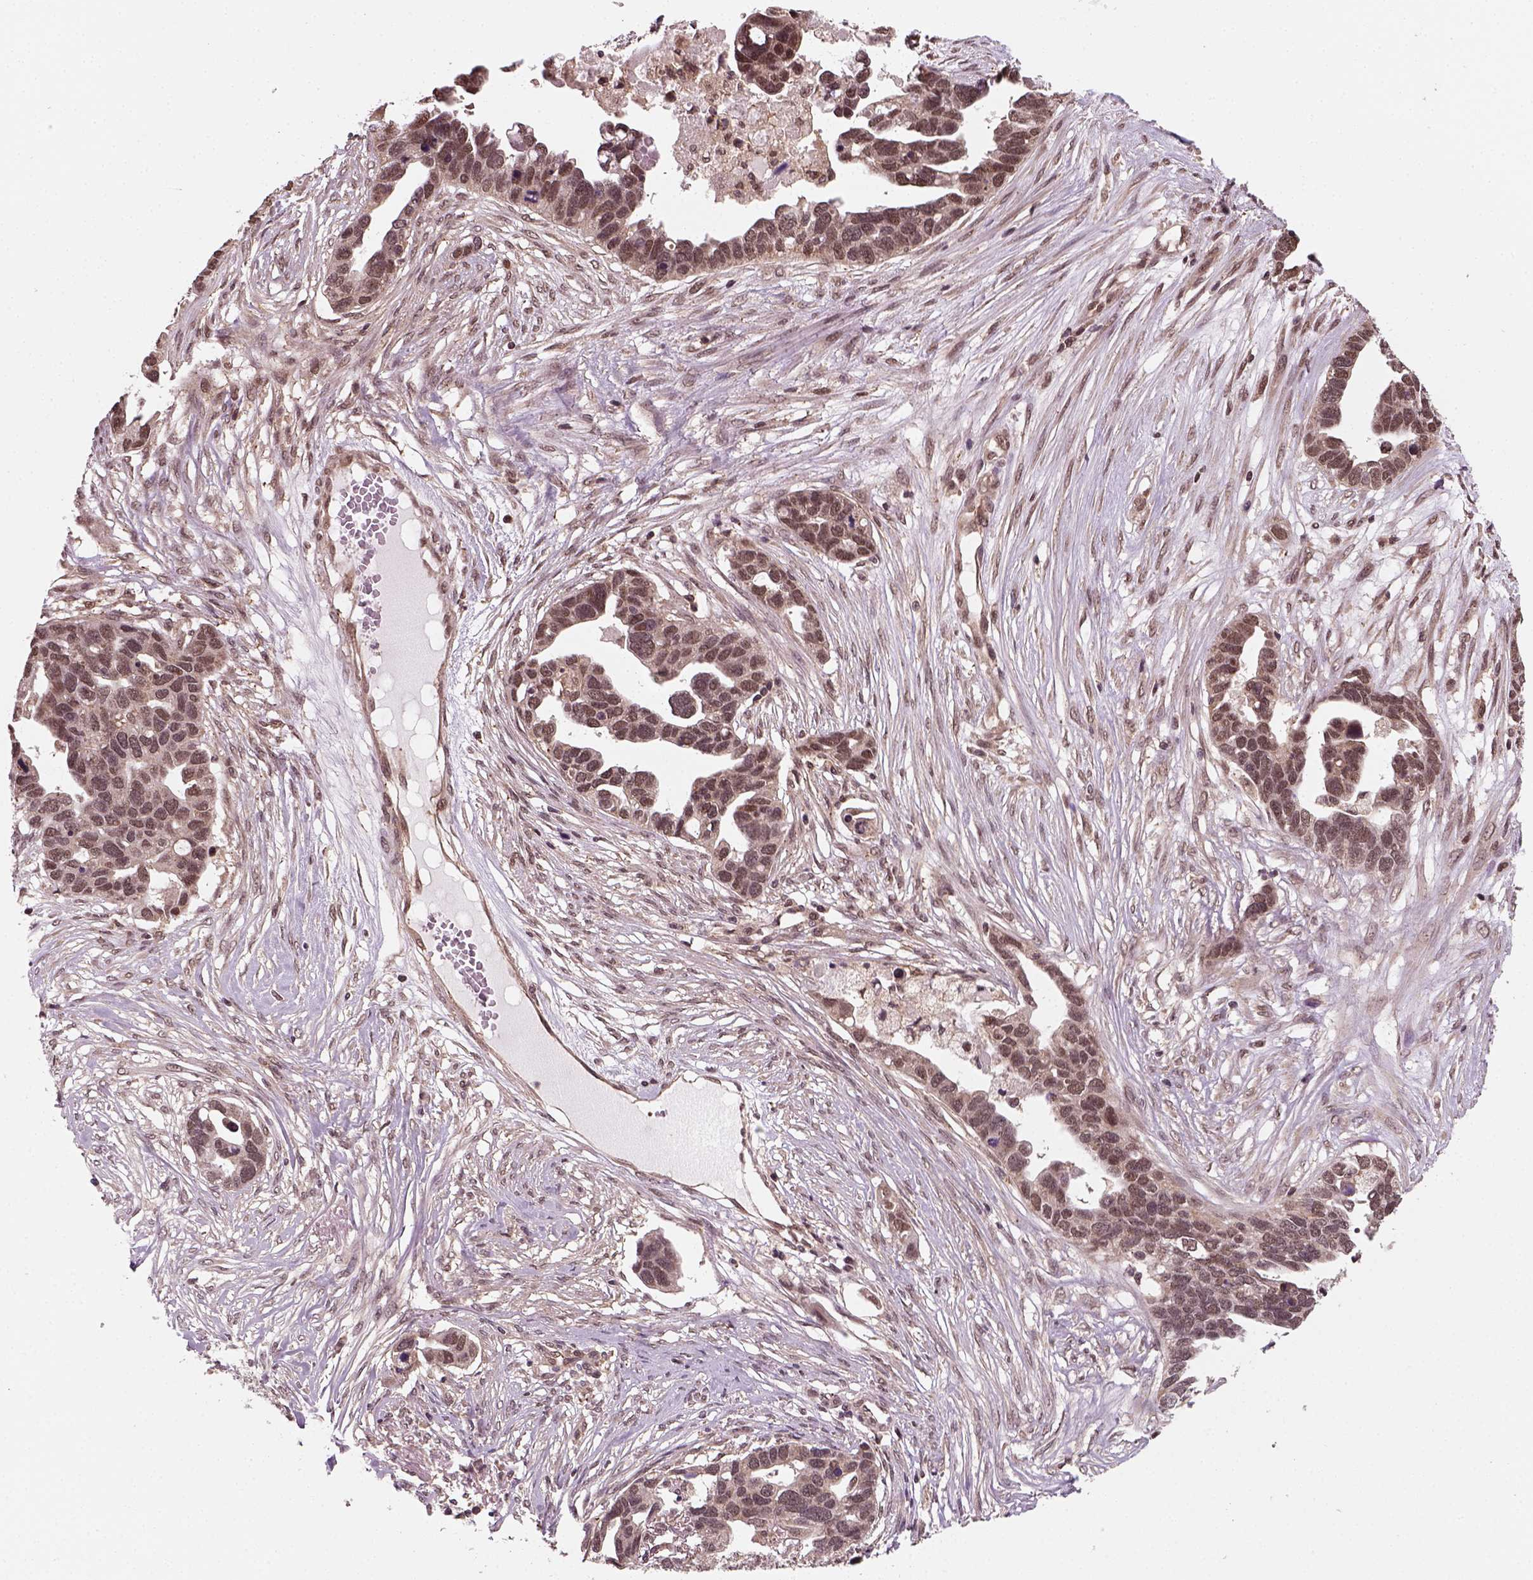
{"staining": {"intensity": "moderate", "quantity": ">75%", "location": "cytoplasmic/membranous,nuclear"}, "tissue": "ovarian cancer", "cell_type": "Tumor cells", "image_type": "cancer", "snomed": [{"axis": "morphology", "description": "Cystadenocarcinoma, serous, NOS"}, {"axis": "topography", "description": "Ovary"}], "caption": "IHC of human ovarian serous cystadenocarcinoma demonstrates medium levels of moderate cytoplasmic/membranous and nuclear expression in approximately >75% of tumor cells.", "gene": "NUDT9", "patient": {"sex": "female", "age": 54}}